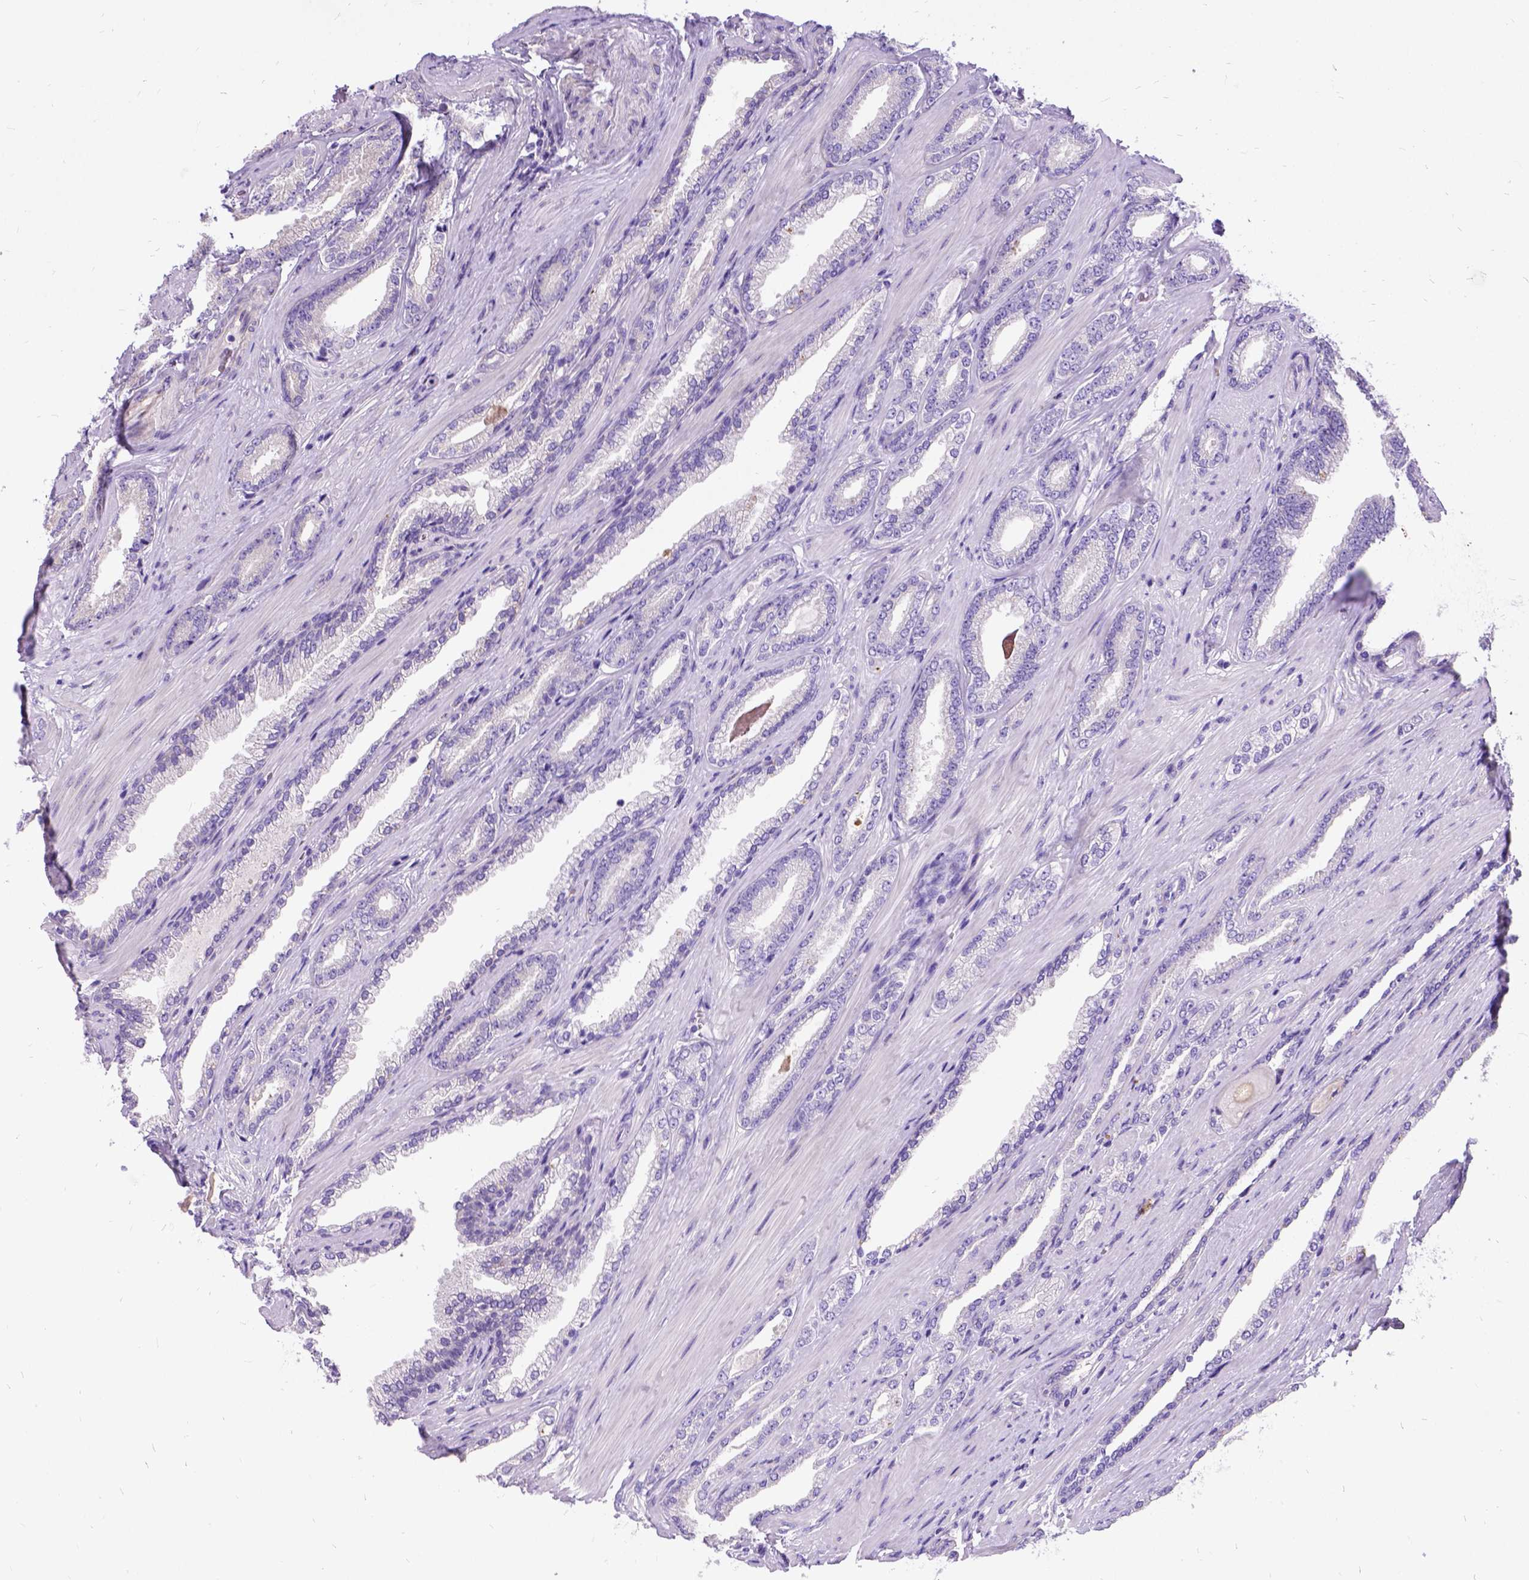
{"staining": {"intensity": "negative", "quantity": "none", "location": "none"}, "tissue": "prostate cancer", "cell_type": "Tumor cells", "image_type": "cancer", "snomed": [{"axis": "morphology", "description": "Adenocarcinoma, Low grade"}, {"axis": "topography", "description": "Prostate"}], "caption": "Image shows no protein positivity in tumor cells of low-grade adenocarcinoma (prostate) tissue. (DAB immunohistochemistry, high magnification).", "gene": "CFAP54", "patient": {"sex": "male", "age": 61}}